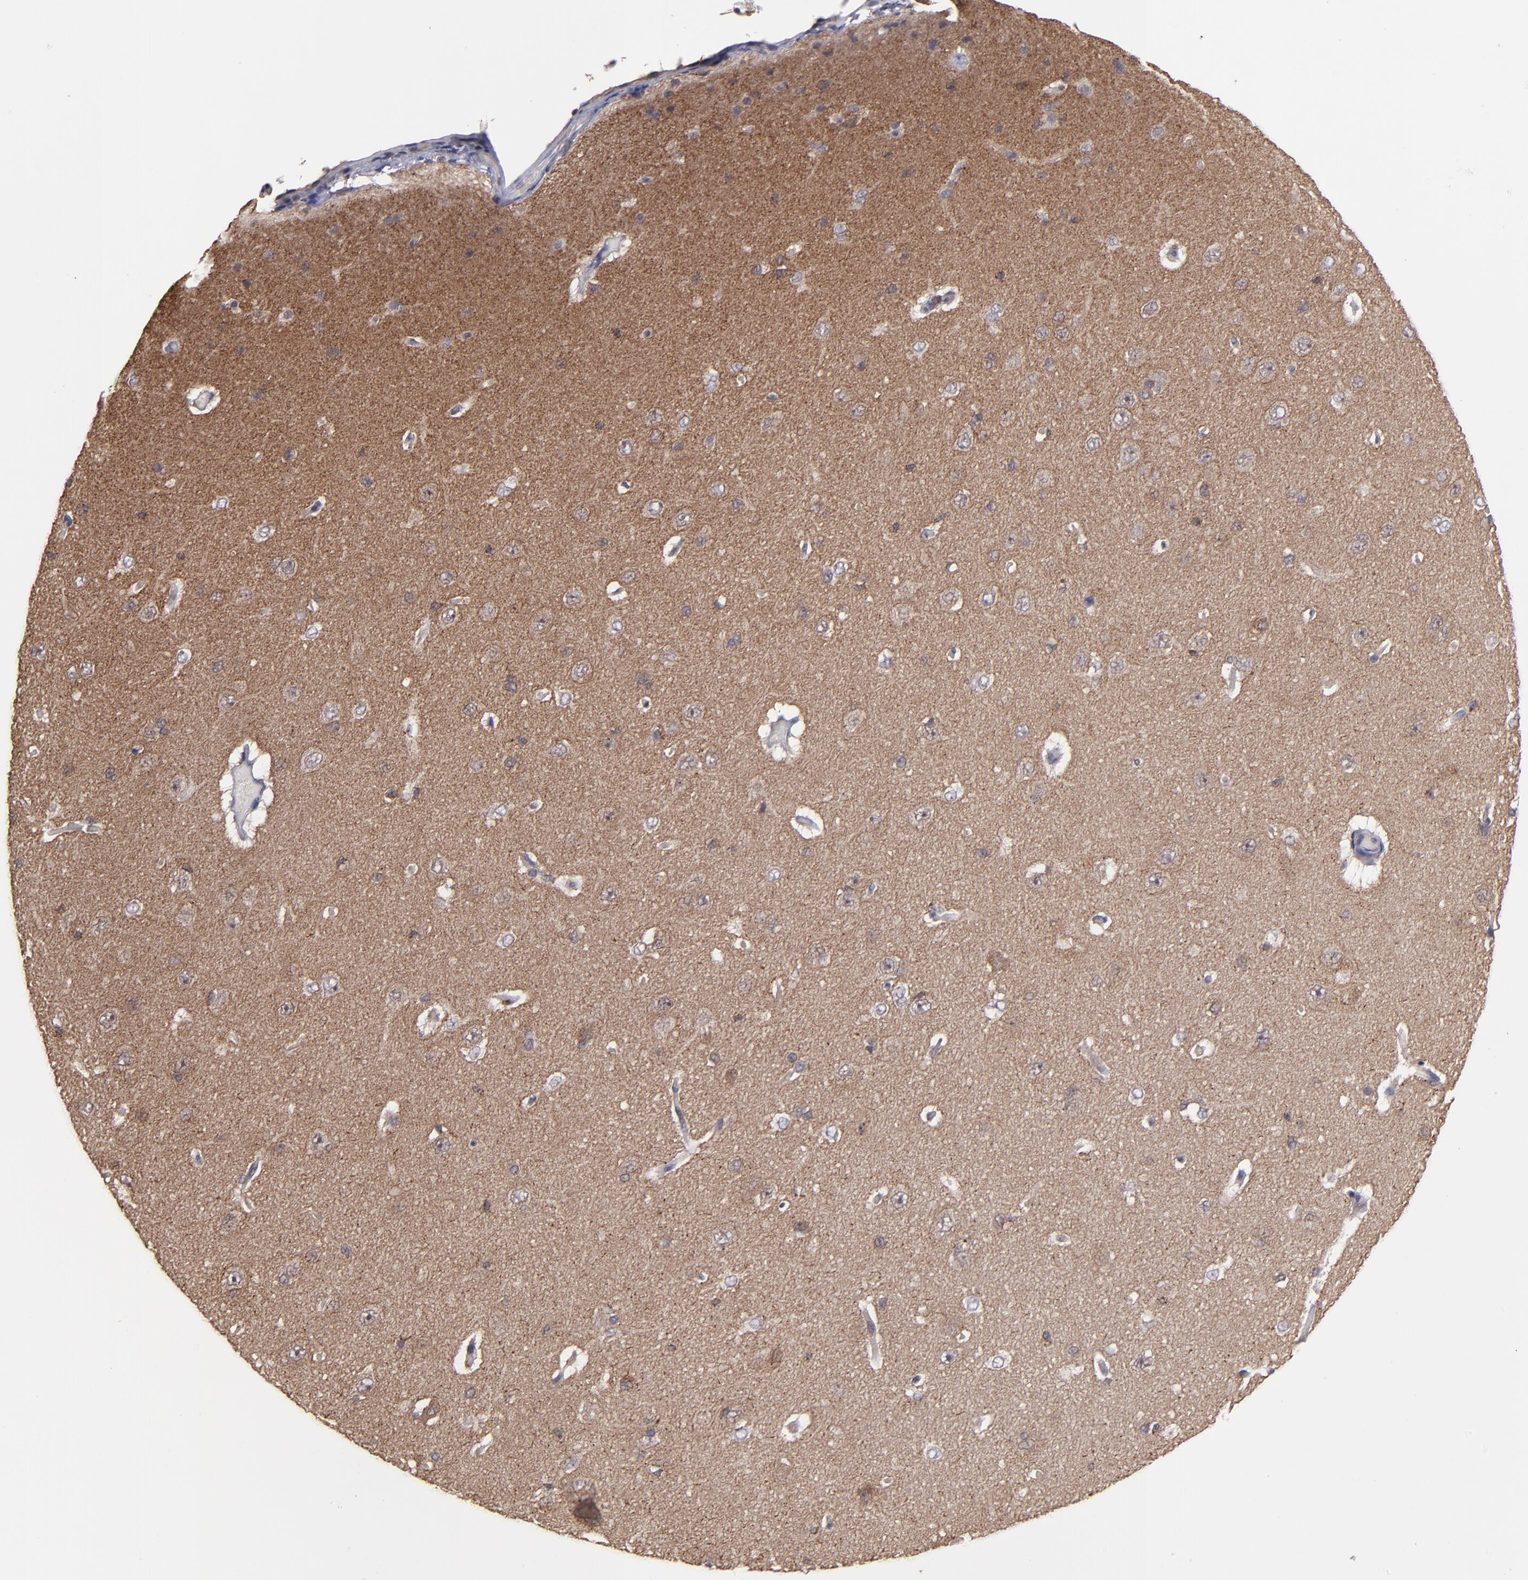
{"staining": {"intensity": "negative", "quantity": "none", "location": "none"}, "tissue": "cerebral cortex", "cell_type": "Endothelial cells", "image_type": "normal", "snomed": [{"axis": "morphology", "description": "Normal tissue, NOS"}, {"axis": "topography", "description": "Cerebral cortex"}], "caption": "Micrograph shows no significant protein staining in endothelial cells of benign cerebral cortex. (DAB (3,3'-diaminobenzidine) immunohistochemistry (IHC) with hematoxylin counter stain).", "gene": "SIPA1L1", "patient": {"sex": "female", "age": 45}}